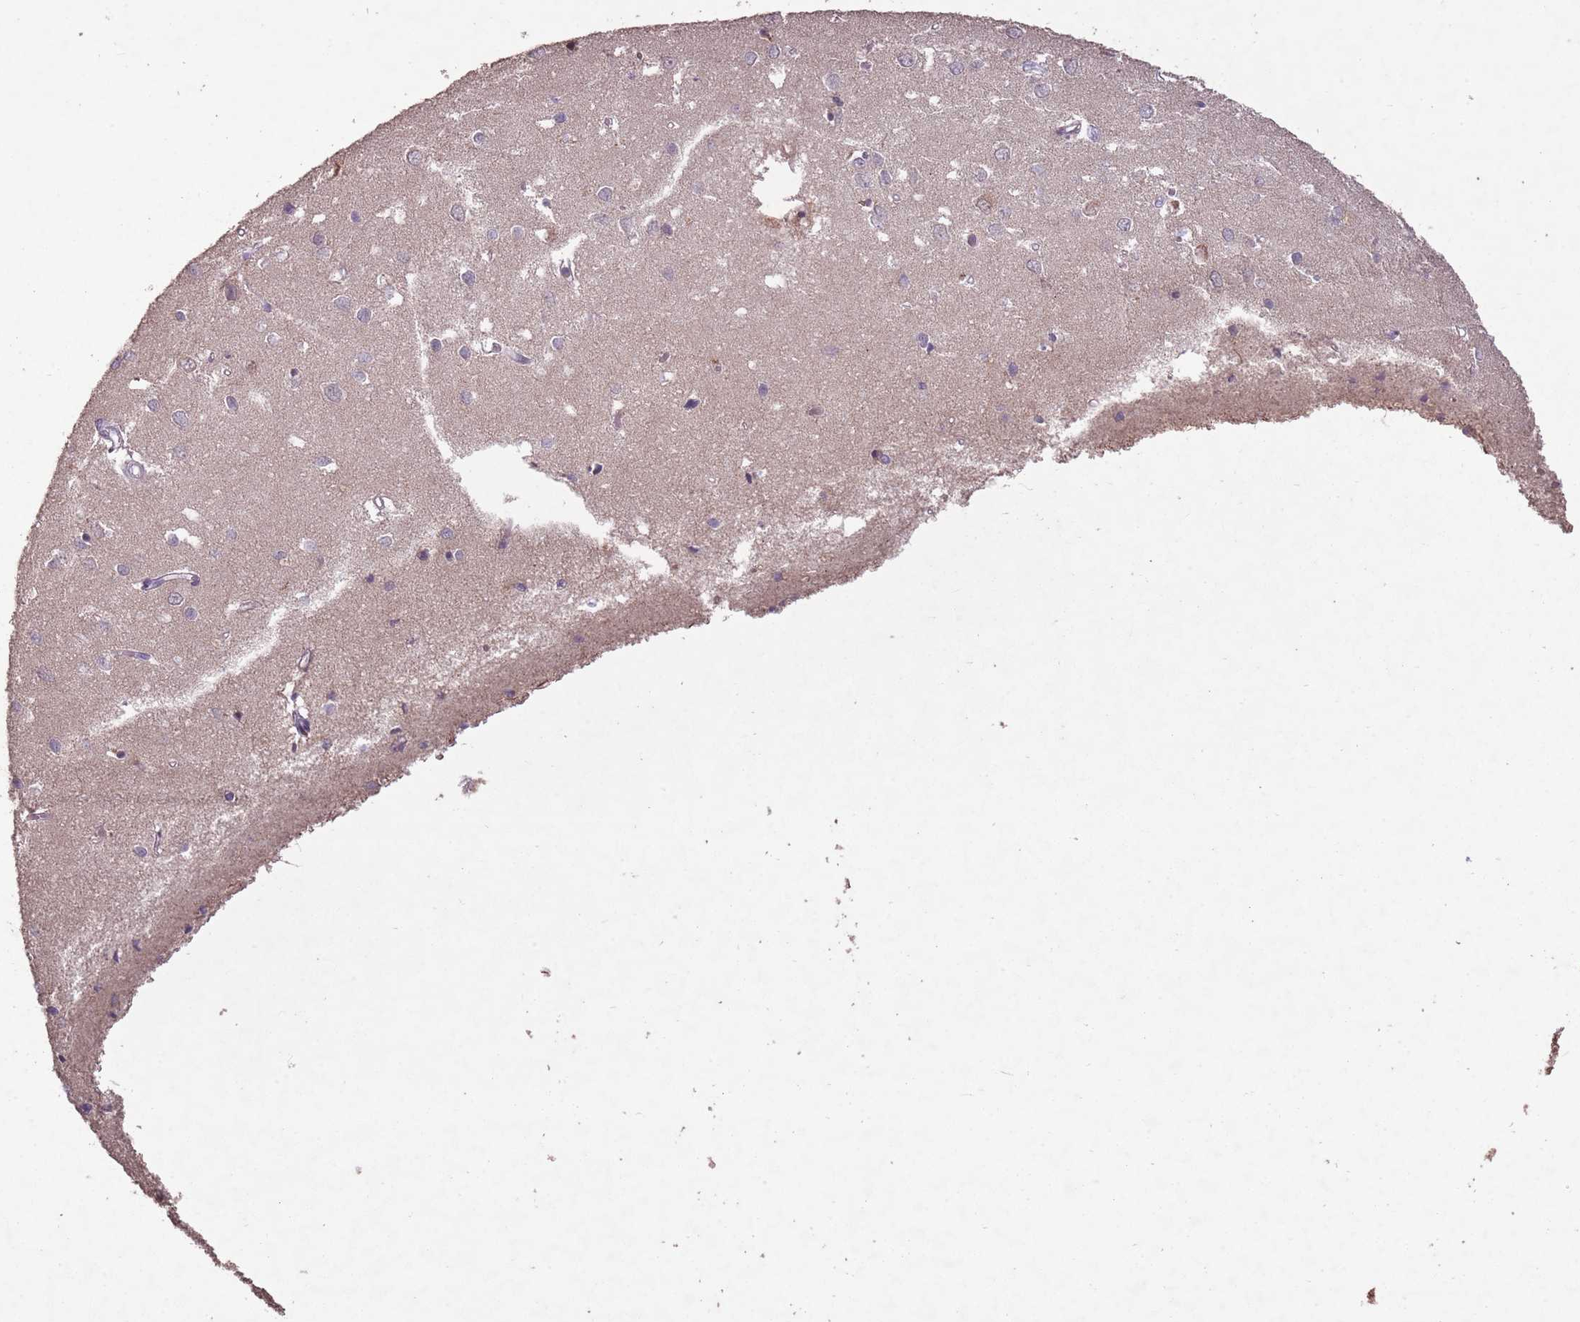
{"staining": {"intensity": "negative", "quantity": "none", "location": "none"}, "tissue": "cerebral cortex", "cell_type": "Endothelial cells", "image_type": "normal", "snomed": [{"axis": "morphology", "description": "Normal tissue, NOS"}, {"axis": "topography", "description": "Cerebral cortex"}], "caption": "IHC of benign cerebral cortex demonstrates no staining in endothelial cells.", "gene": "OR2V1", "patient": {"sex": "female", "age": 64}}